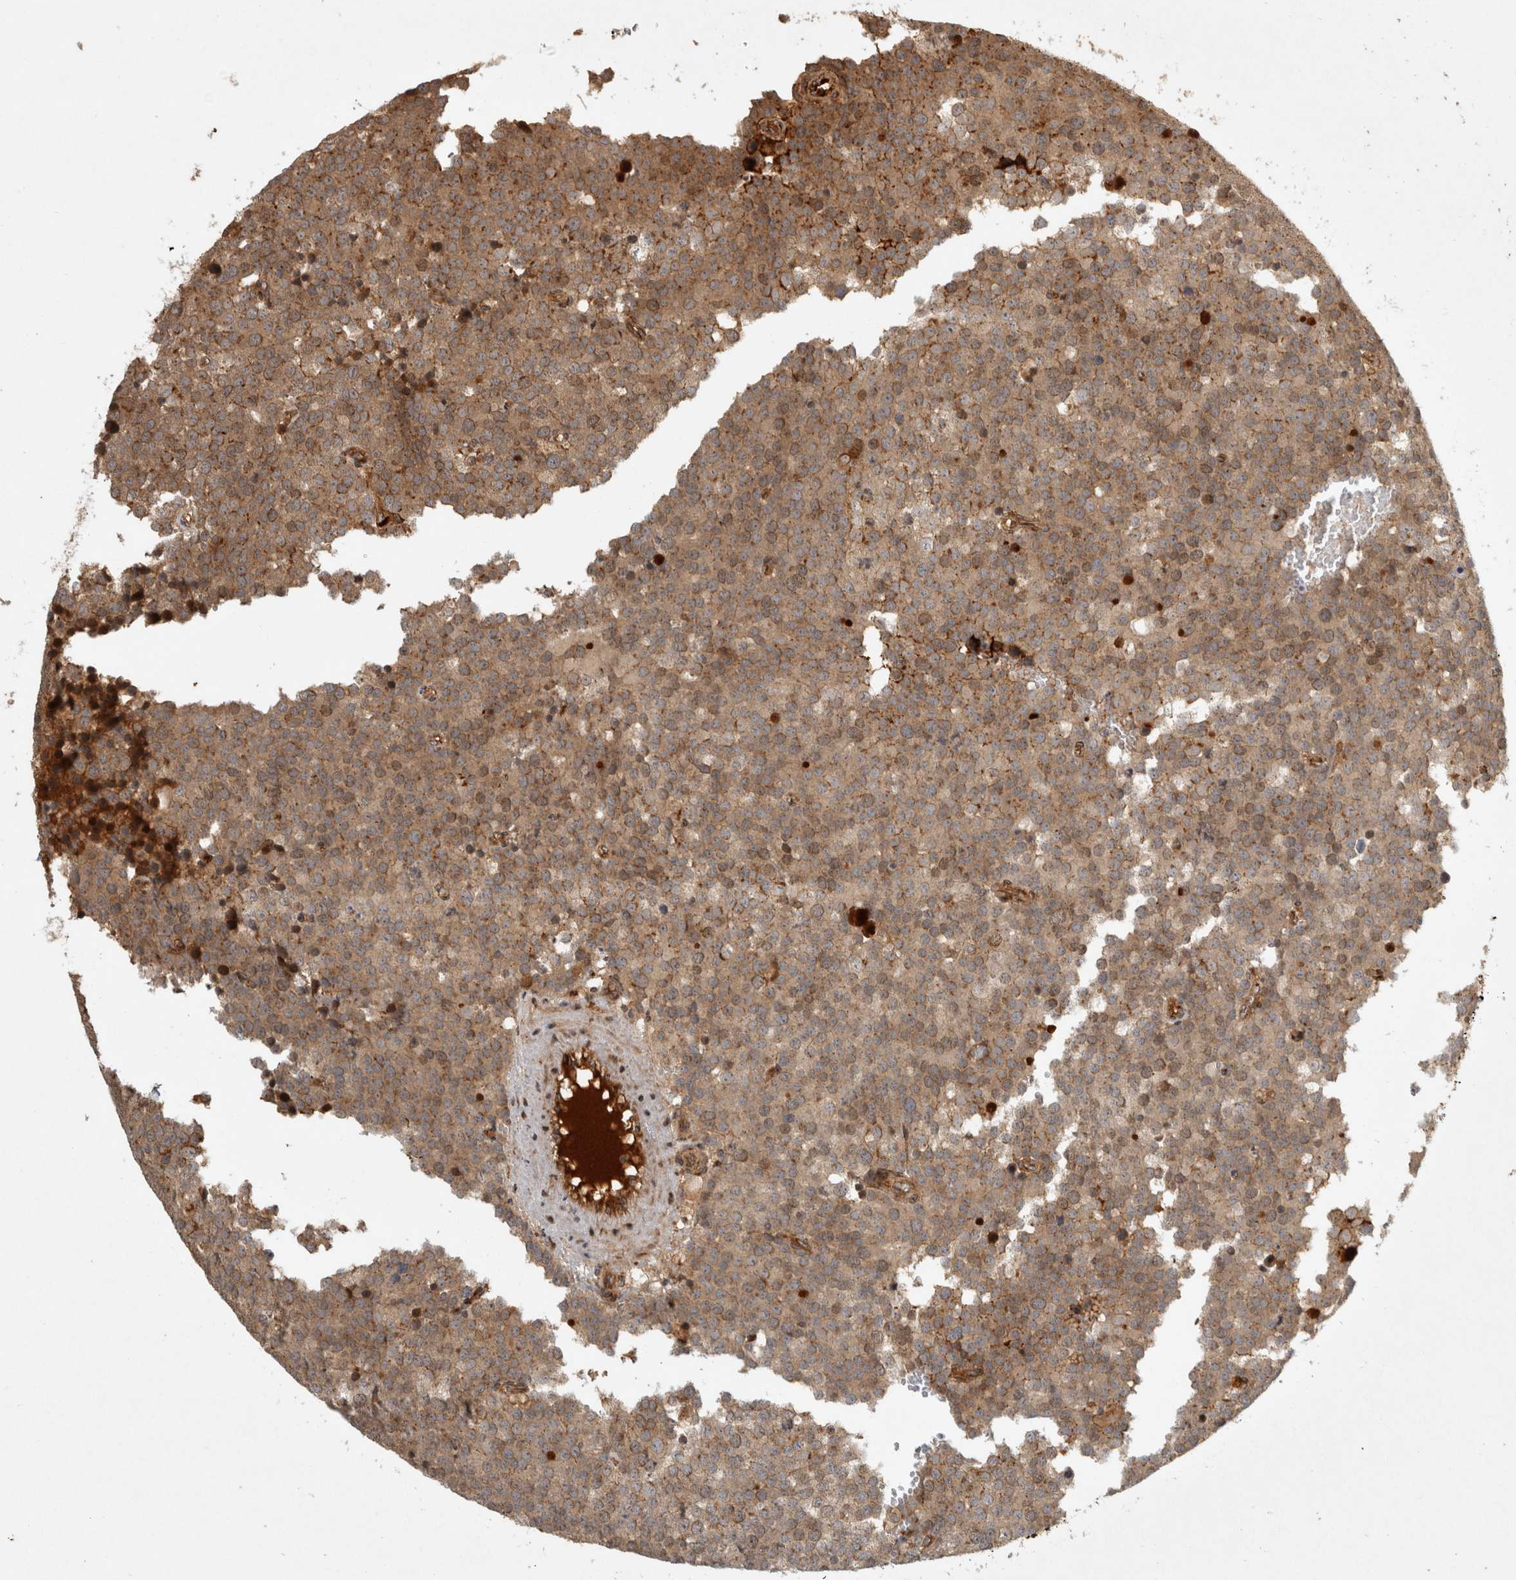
{"staining": {"intensity": "weak", "quantity": ">75%", "location": "cytoplasmic/membranous"}, "tissue": "testis cancer", "cell_type": "Tumor cells", "image_type": "cancer", "snomed": [{"axis": "morphology", "description": "Seminoma, NOS"}, {"axis": "topography", "description": "Testis"}], "caption": "Tumor cells reveal low levels of weak cytoplasmic/membranous staining in about >75% of cells in testis seminoma.", "gene": "CAMSAP2", "patient": {"sex": "male", "age": 71}}